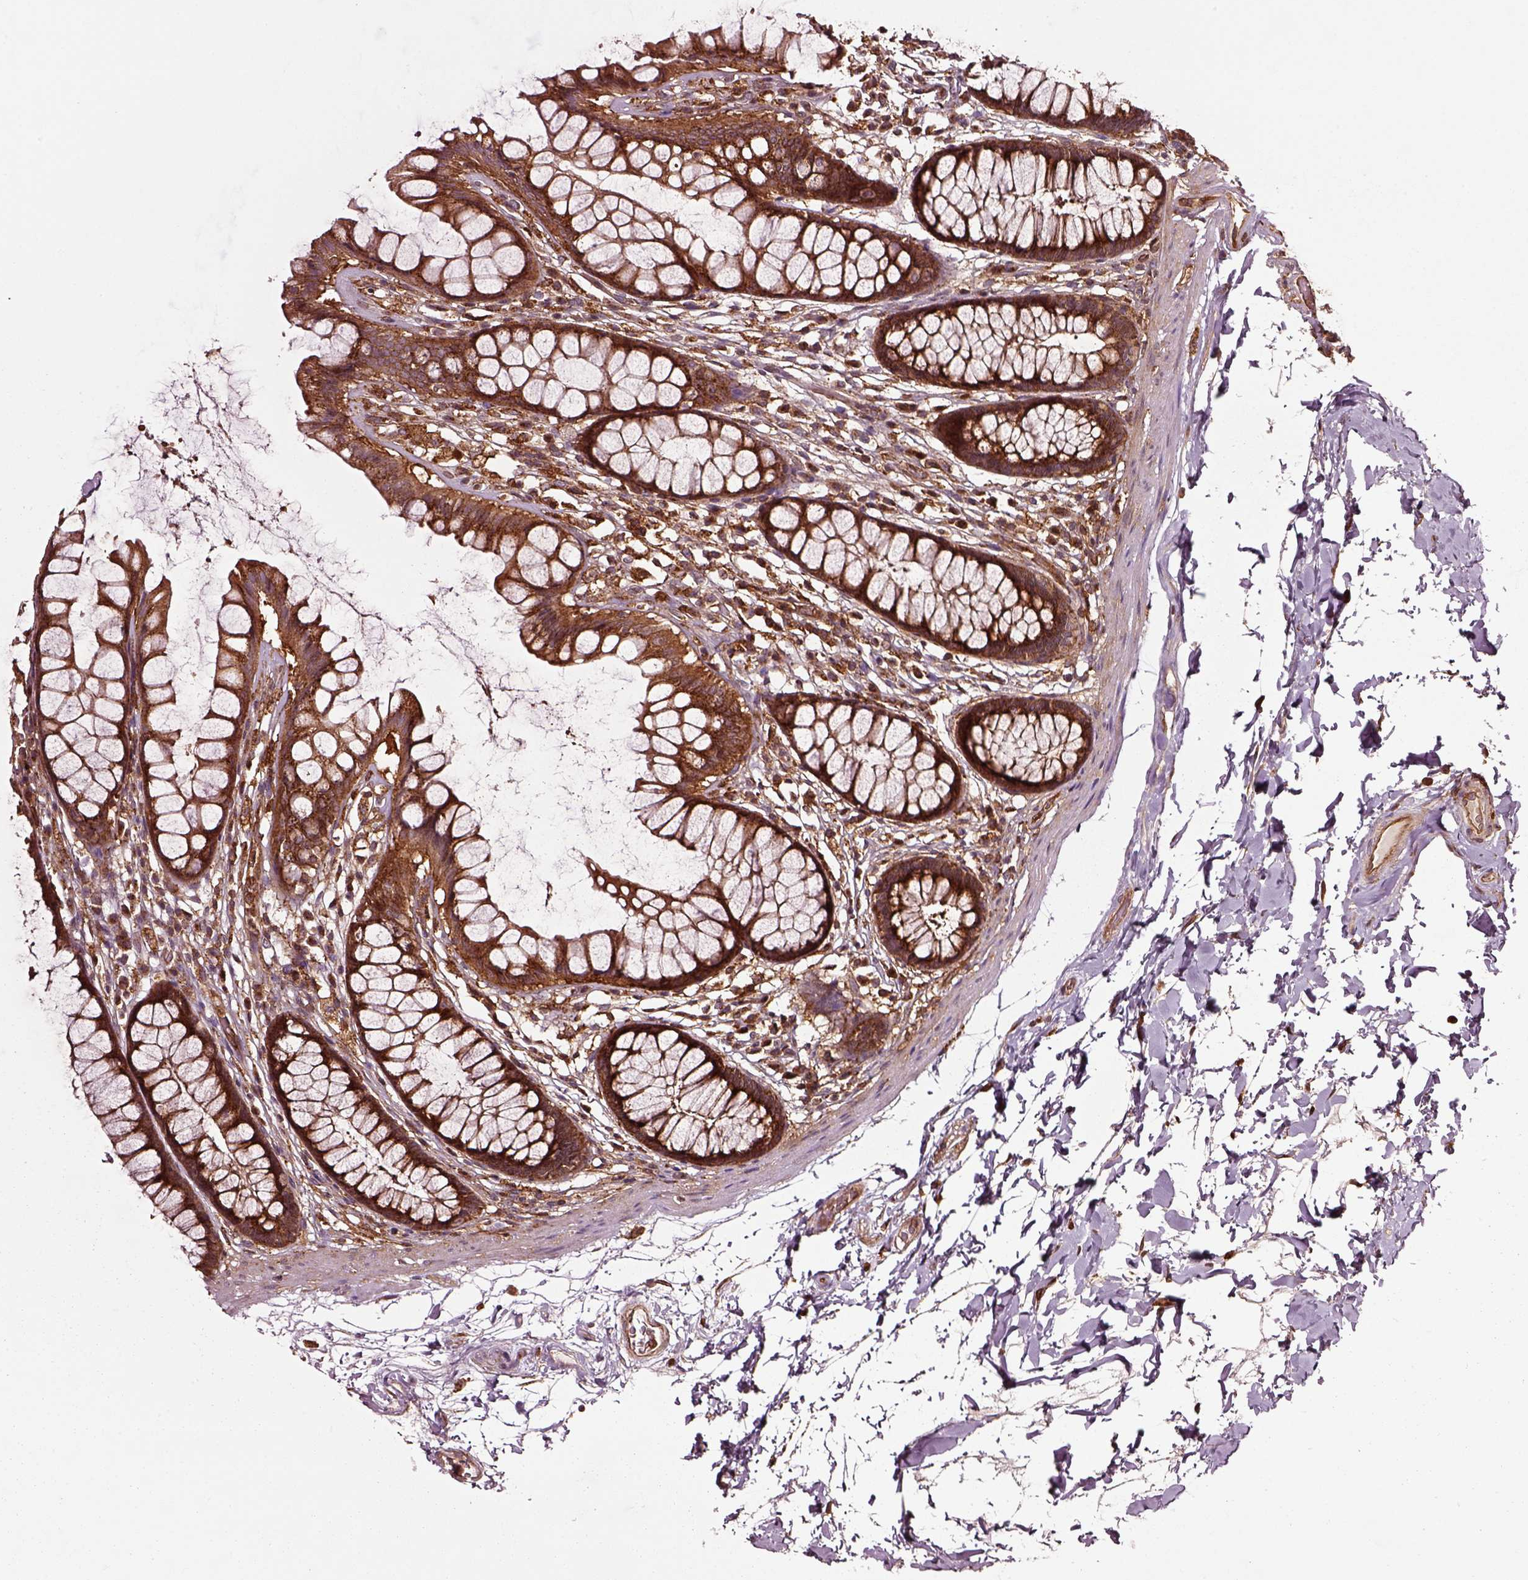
{"staining": {"intensity": "strong", "quantity": ">75%", "location": "cytoplasmic/membranous"}, "tissue": "rectum", "cell_type": "Glandular cells", "image_type": "normal", "snomed": [{"axis": "morphology", "description": "Normal tissue, NOS"}, {"axis": "topography", "description": "Rectum"}], "caption": "Immunohistochemistry (IHC) staining of unremarkable rectum, which displays high levels of strong cytoplasmic/membranous expression in about >75% of glandular cells indicating strong cytoplasmic/membranous protein positivity. The staining was performed using DAB (3,3'-diaminobenzidine) (brown) for protein detection and nuclei were counterstained in hematoxylin (blue).", "gene": "WASHC2A", "patient": {"sex": "male", "age": 72}}